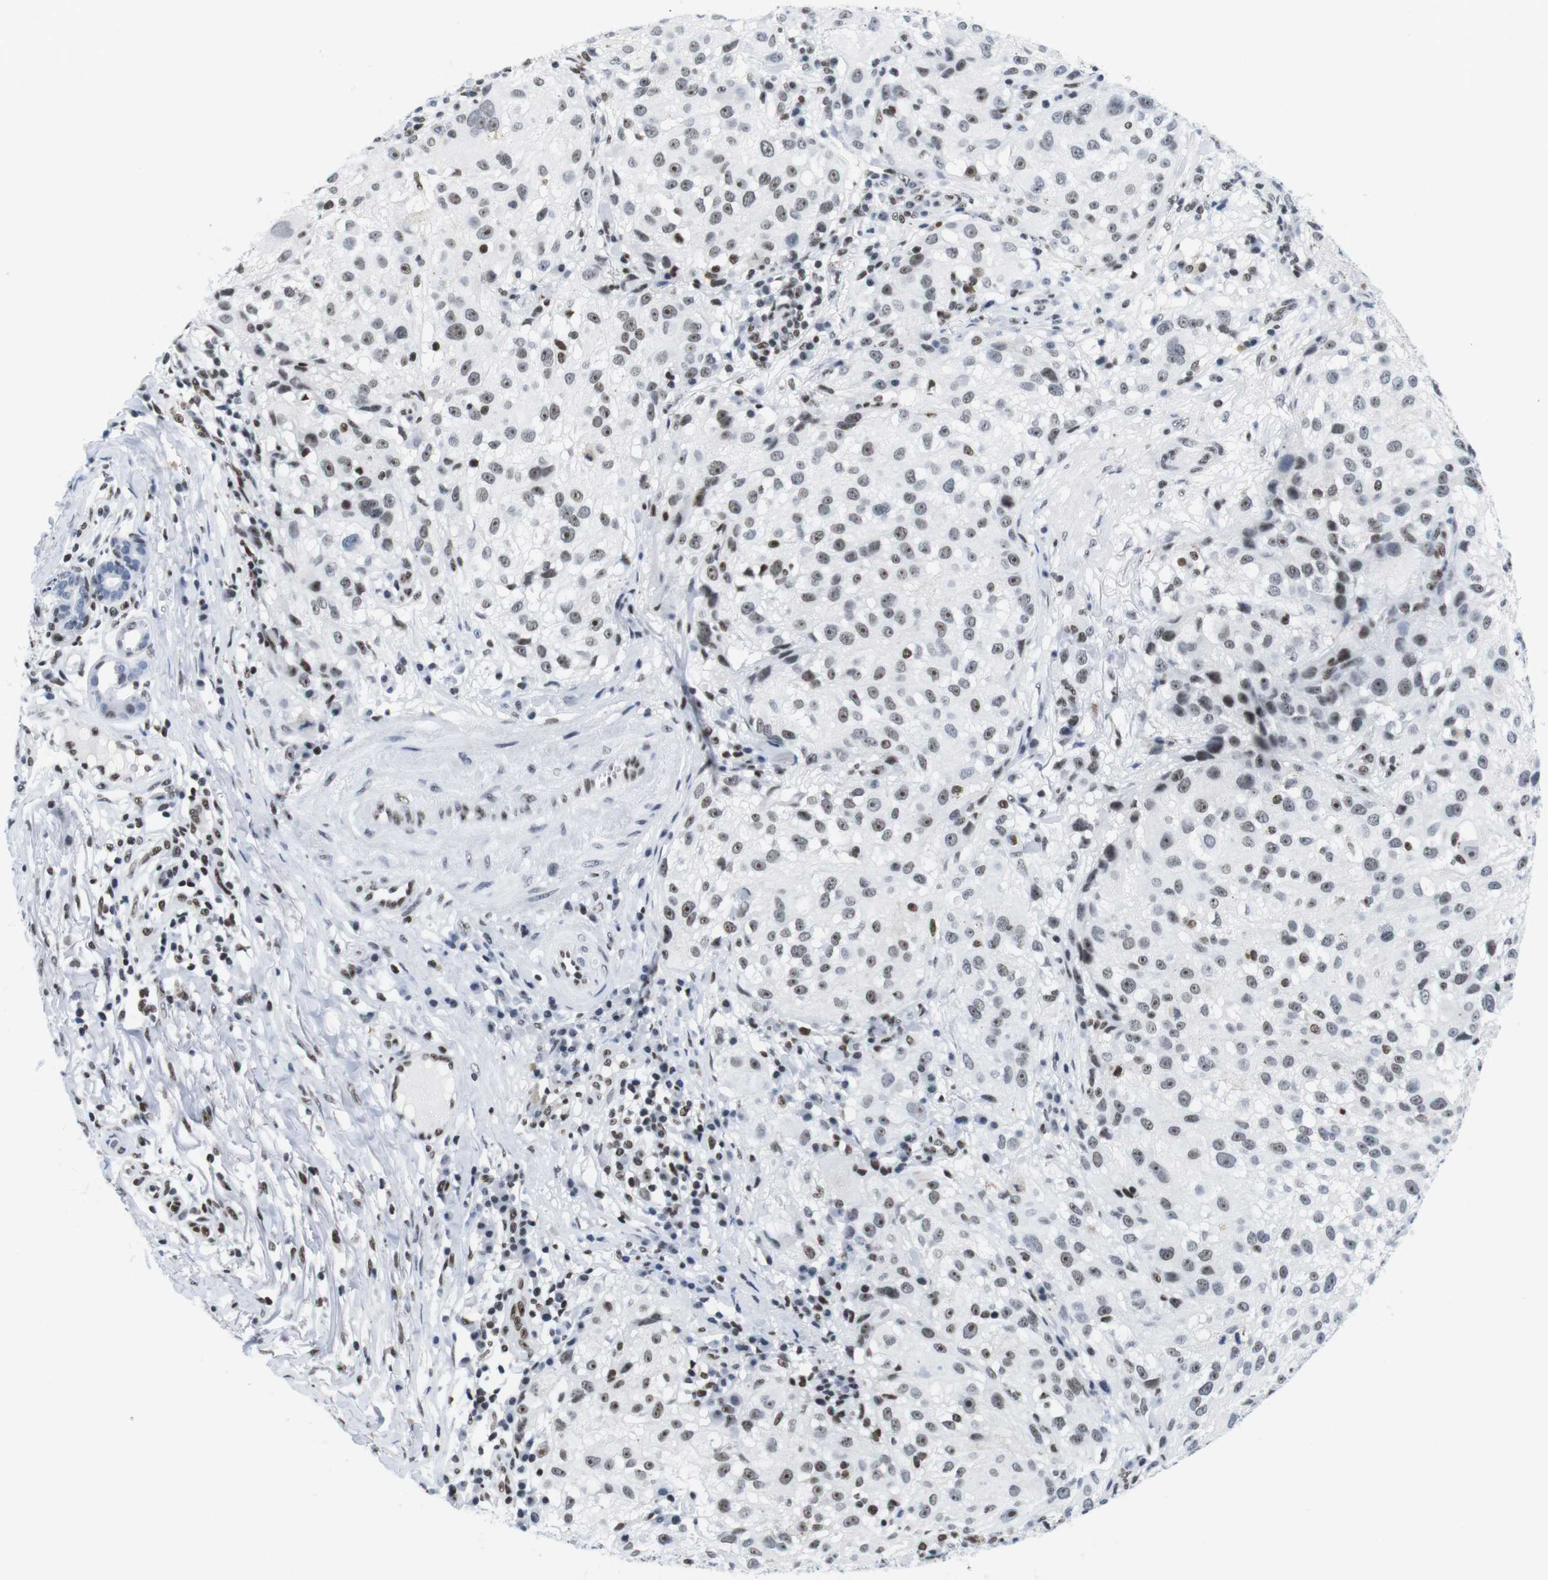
{"staining": {"intensity": "weak", "quantity": ">75%", "location": "nuclear"}, "tissue": "melanoma", "cell_type": "Tumor cells", "image_type": "cancer", "snomed": [{"axis": "morphology", "description": "Necrosis, NOS"}, {"axis": "morphology", "description": "Malignant melanoma, NOS"}, {"axis": "topography", "description": "Skin"}], "caption": "Immunohistochemical staining of melanoma displays weak nuclear protein positivity in approximately >75% of tumor cells. The staining was performed using DAB, with brown indicating positive protein expression. Nuclei are stained blue with hematoxylin.", "gene": "IFI16", "patient": {"sex": "female", "age": 87}}